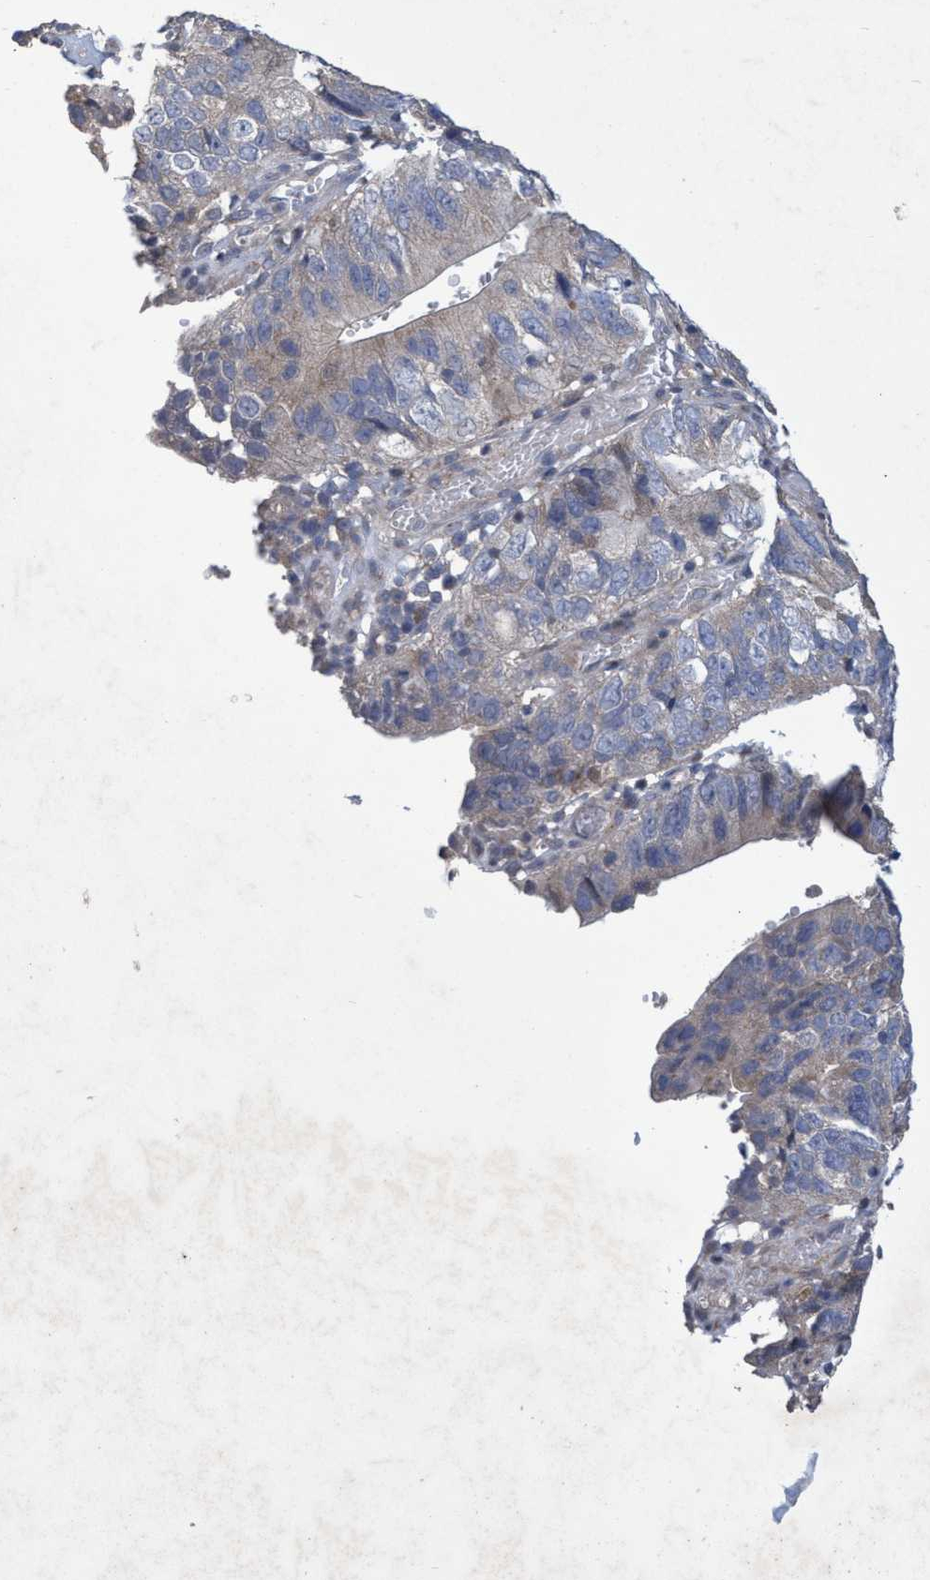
{"staining": {"intensity": "negative", "quantity": "none", "location": "none"}, "tissue": "stomach cancer", "cell_type": "Tumor cells", "image_type": "cancer", "snomed": [{"axis": "morphology", "description": "Adenocarcinoma, NOS"}, {"axis": "topography", "description": "Stomach"}], "caption": "Tumor cells show no significant protein staining in stomach cancer (adenocarcinoma). (Immunohistochemistry, brightfield microscopy, high magnification).", "gene": "ZNF677", "patient": {"sex": "male", "age": 59}}